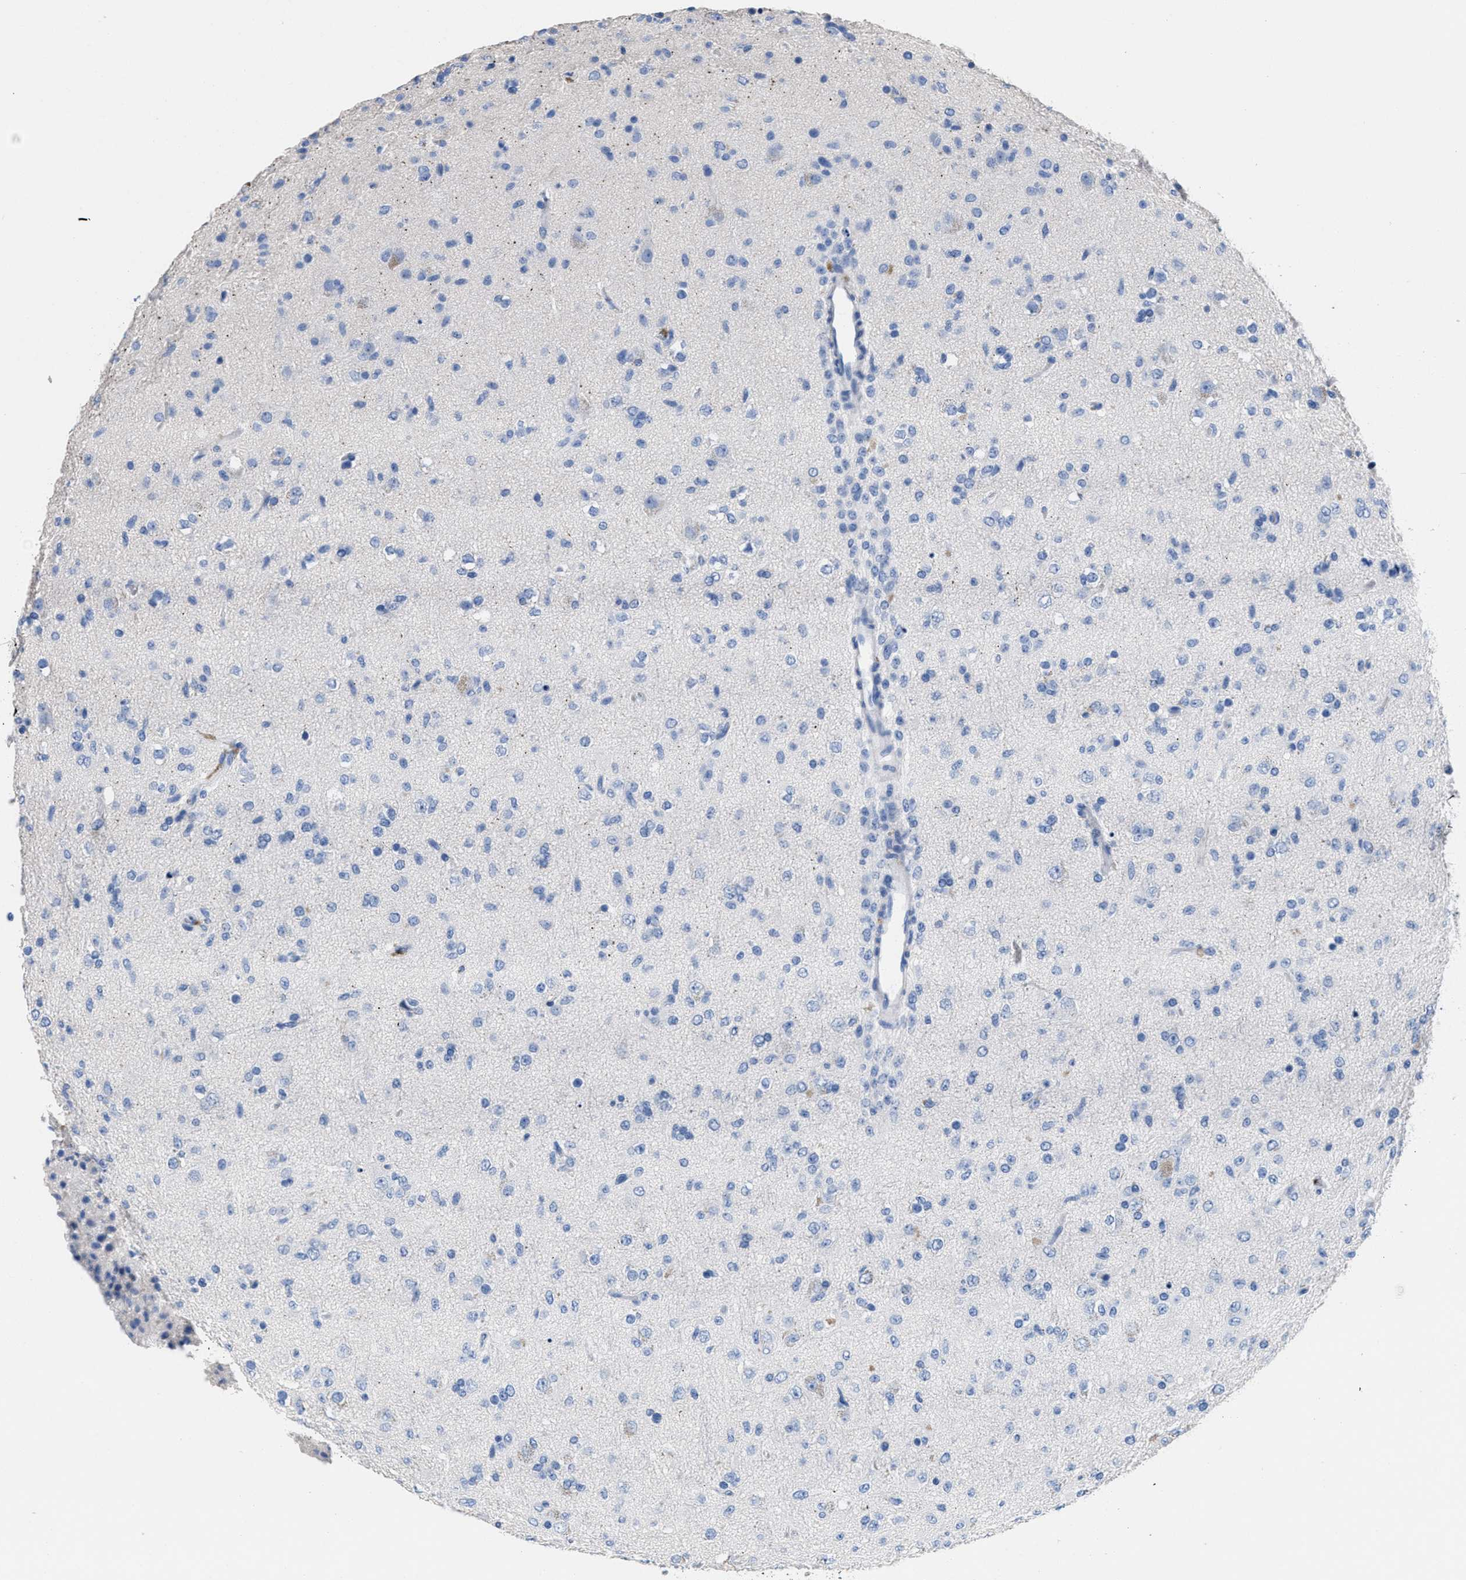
{"staining": {"intensity": "negative", "quantity": "none", "location": "none"}, "tissue": "glioma", "cell_type": "Tumor cells", "image_type": "cancer", "snomed": [{"axis": "morphology", "description": "Glioma, malignant, Low grade"}, {"axis": "topography", "description": "Brain"}], "caption": "High power microscopy micrograph of an IHC micrograph of malignant glioma (low-grade), revealing no significant staining in tumor cells.", "gene": "SLFN13", "patient": {"sex": "male", "age": 65}}